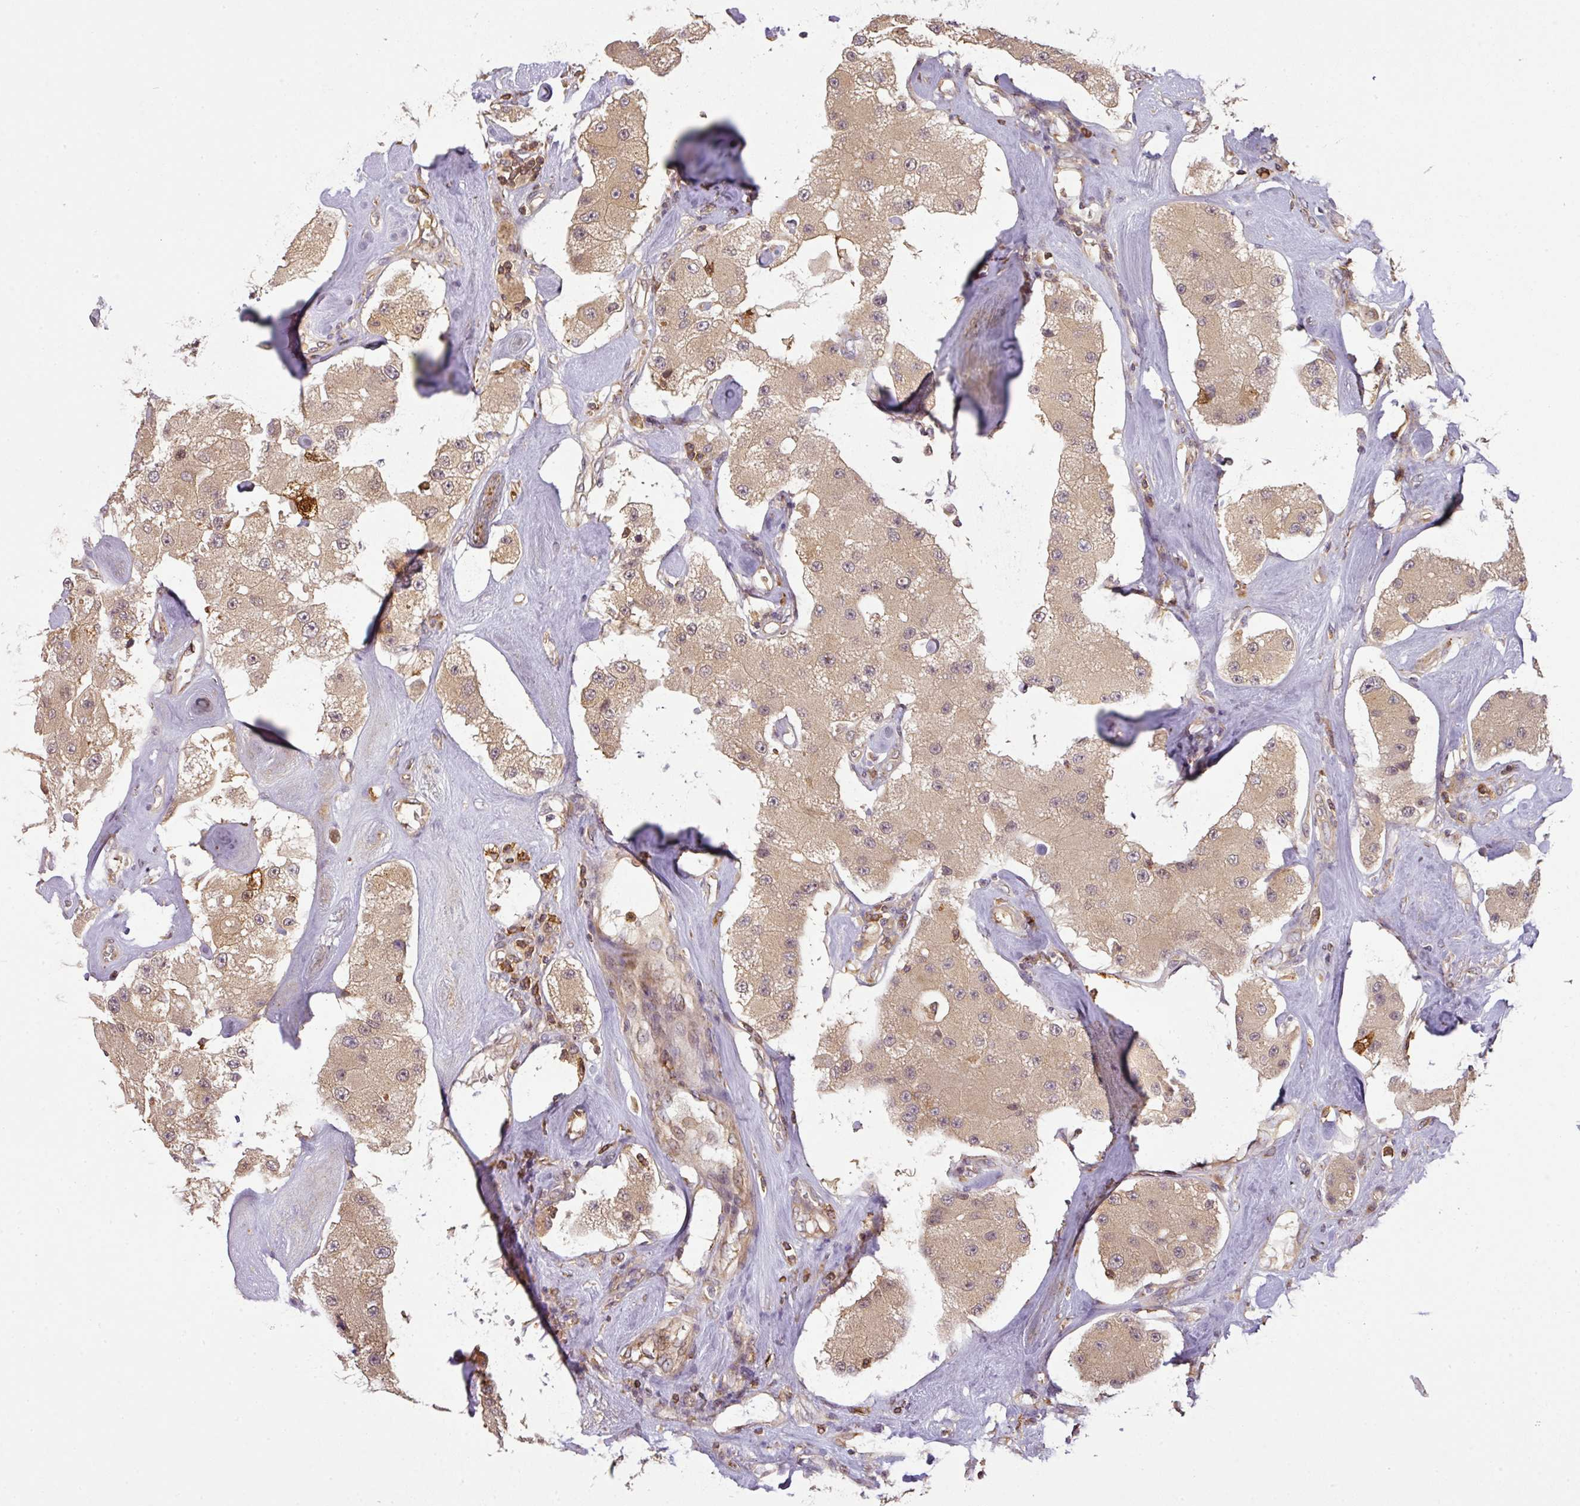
{"staining": {"intensity": "weak", "quantity": ">75%", "location": "cytoplasmic/membranous"}, "tissue": "carcinoid", "cell_type": "Tumor cells", "image_type": "cancer", "snomed": [{"axis": "morphology", "description": "Carcinoid, malignant, NOS"}, {"axis": "topography", "description": "Pancreas"}], "caption": "Weak cytoplasmic/membranous positivity is seen in approximately >75% of tumor cells in malignant carcinoid.", "gene": "TCL1B", "patient": {"sex": "male", "age": 41}}